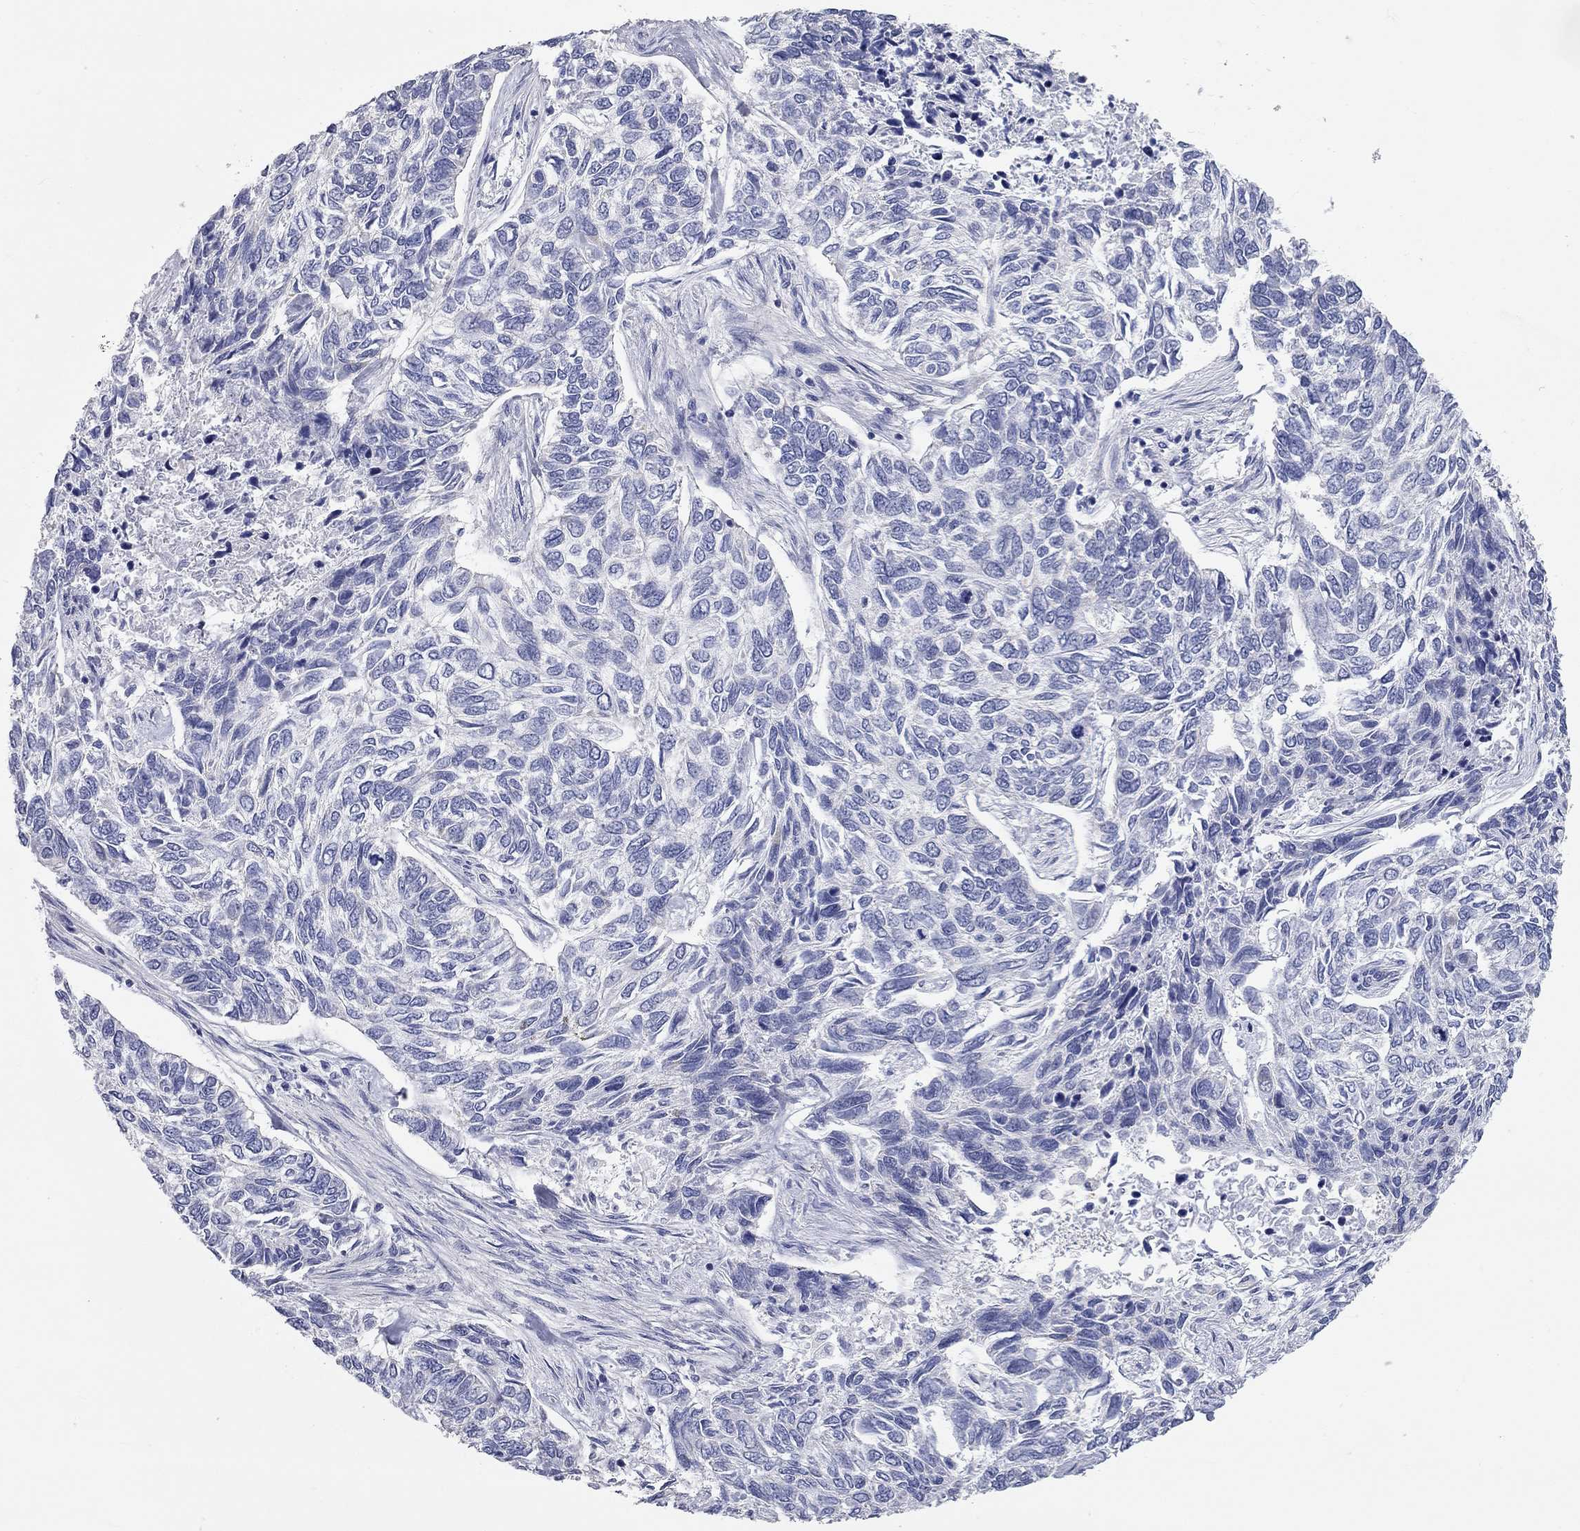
{"staining": {"intensity": "negative", "quantity": "none", "location": "none"}, "tissue": "skin cancer", "cell_type": "Tumor cells", "image_type": "cancer", "snomed": [{"axis": "morphology", "description": "Basal cell carcinoma"}, {"axis": "topography", "description": "Skin"}], "caption": "Tumor cells are negative for protein expression in human skin cancer.", "gene": "CFAP161", "patient": {"sex": "female", "age": 65}}